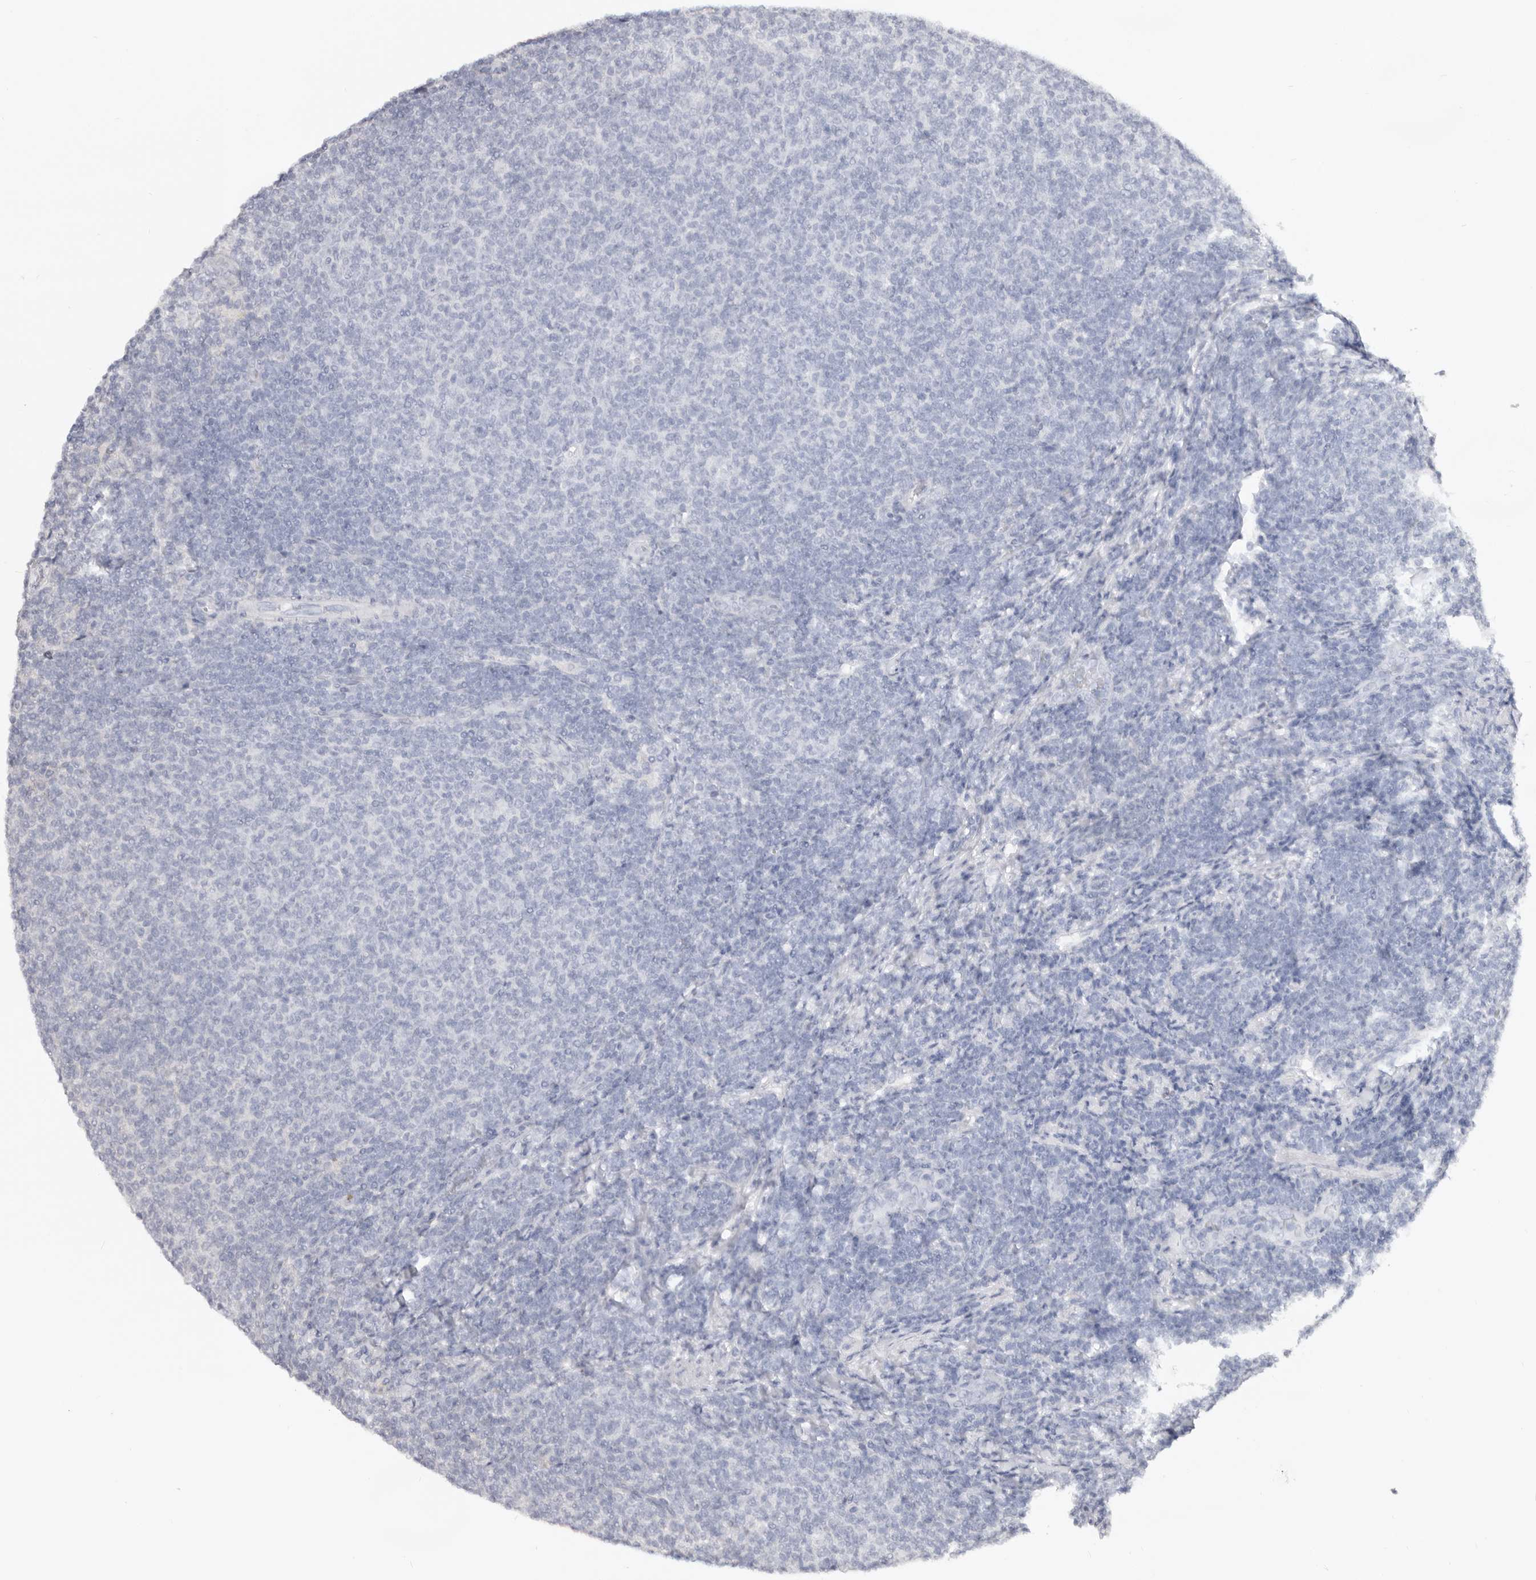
{"staining": {"intensity": "negative", "quantity": "none", "location": "none"}, "tissue": "lymphoma", "cell_type": "Tumor cells", "image_type": "cancer", "snomed": [{"axis": "morphology", "description": "Malignant lymphoma, non-Hodgkin's type, Low grade"}, {"axis": "topography", "description": "Lymph node"}], "caption": "The IHC histopathology image has no significant positivity in tumor cells of low-grade malignant lymphoma, non-Hodgkin's type tissue. (Stains: DAB immunohistochemistry with hematoxylin counter stain, Microscopy: brightfield microscopy at high magnification).", "gene": "TC2N", "patient": {"sex": "male", "age": 66}}